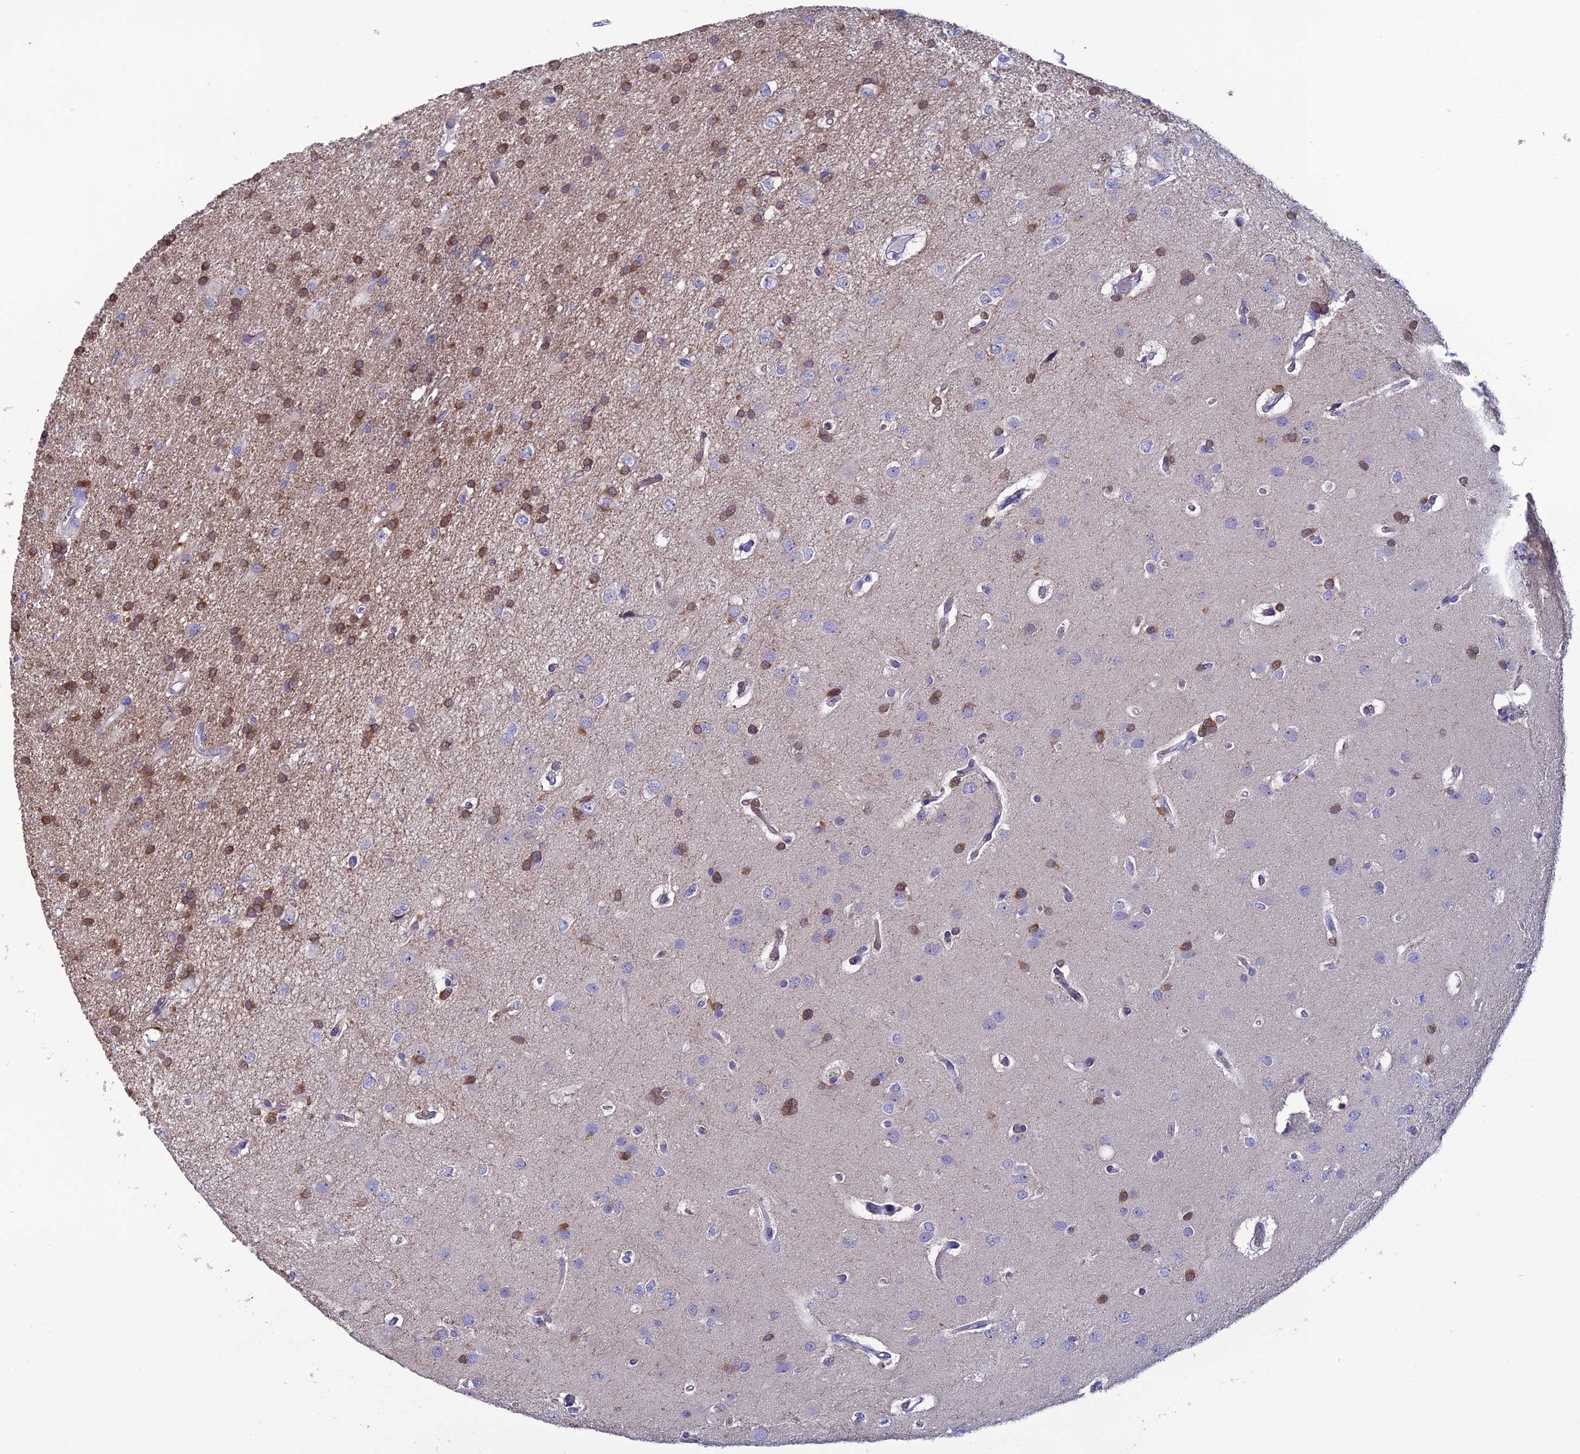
{"staining": {"intensity": "moderate", "quantity": ">75%", "location": "cytoplasmic/membranous"}, "tissue": "glioma", "cell_type": "Tumor cells", "image_type": "cancer", "snomed": [{"axis": "morphology", "description": "Glioma, malignant, High grade"}, {"axis": "topography", "description": "Brain"}], "caption": "This micrograph exhibits malignant glioma (high-grade) stained with immunohistochemistry (IHC) to label a protein in brown. The cytoplasmic/membranous of tumor cells show moderate positivity for the protein. Nuclei are counter-stained blue.", "gene": "CRB2", "patient": {"sex": "male", "age": 77}}